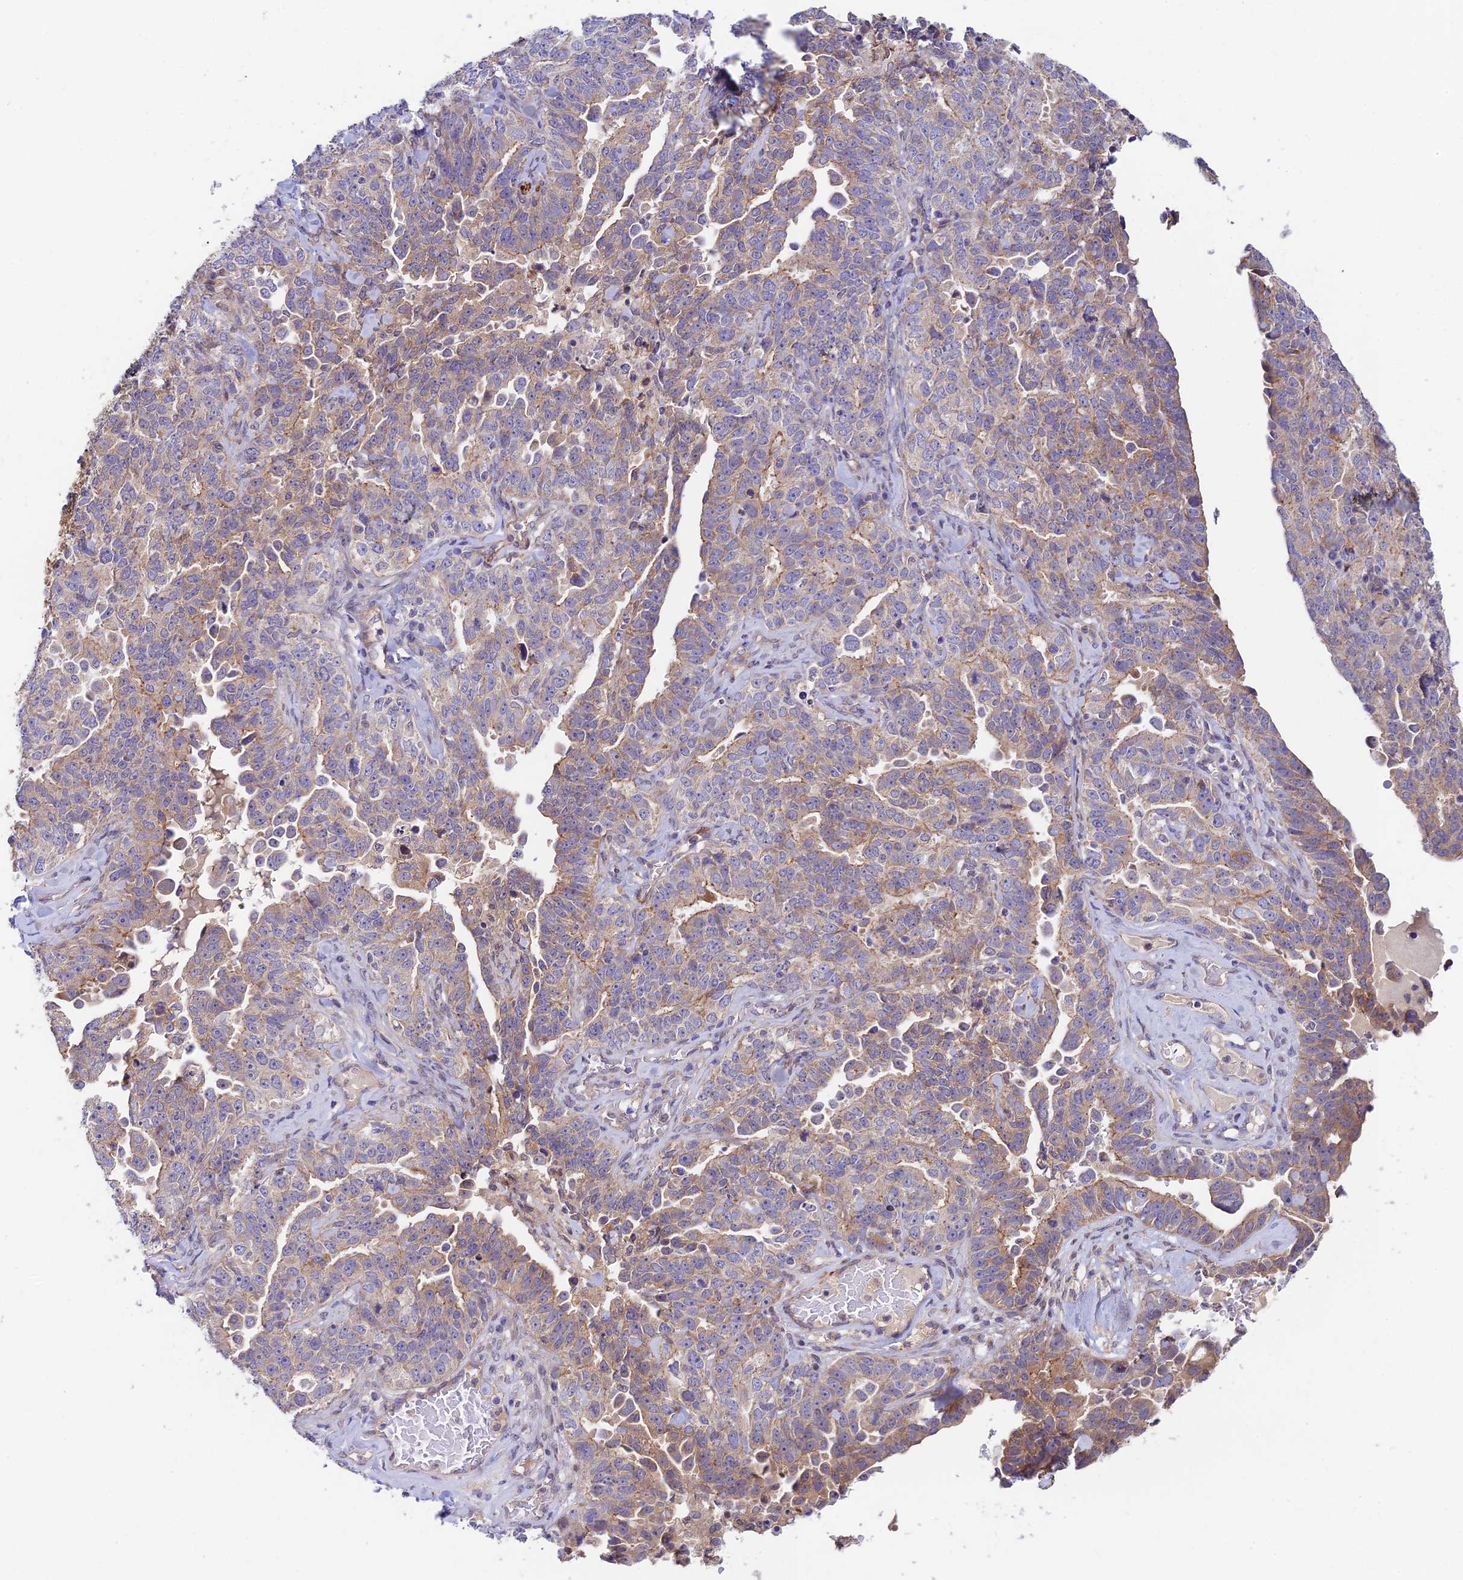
{"staining": {"intensity": "weak", "quantity": "25%-75%", "location": "cytoplasmic/membranous"}, "tissue": "ovarian cancer", "cell_type": "Tumor cells", "image_type": "cancer", "snomed": [{"axis": "morphology", "description": "Carcinoma, endometroid"}, {"axis": "topography", "description": "Ovary"}], "caption": "Ovarian cancer stained with DAB immunohistochemistry displays low levels of weak cytoplasmic/membranous positivity in about 25%-75% of tumor cells.", "gene": "ANKRD50", "patient": {"sex": "female", "age": 62}}